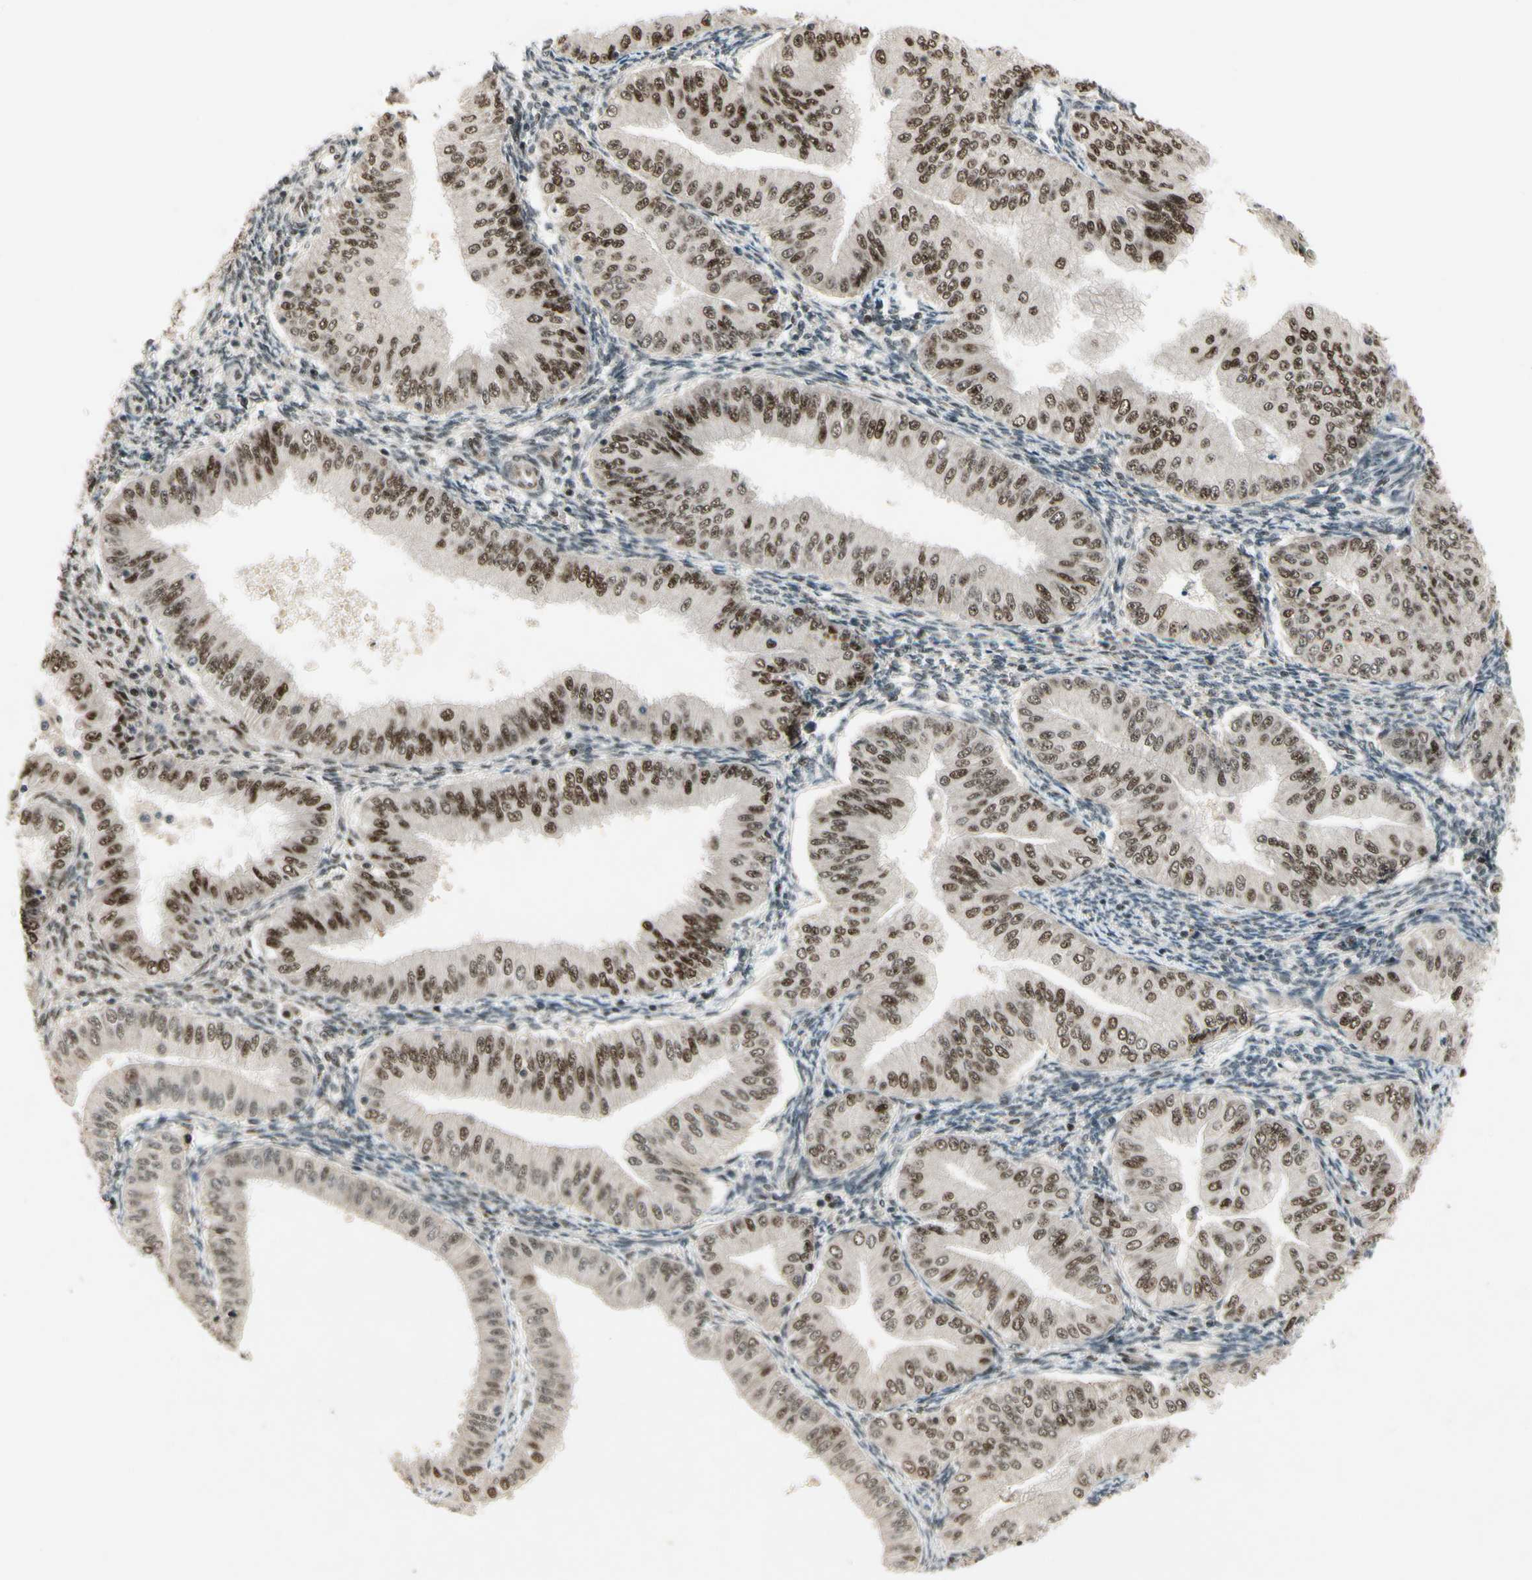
{"staining": {"intensity": "strong", "quantity": ">75%", "location": "nuclear"}, "tissue": "endometrial cancer", "cell_type": "Tumor cells", "image_type": "cancer", "snomed": [{"axis": "morphology", "description": "Normal tissue, NOS"}, {"axis": "morphology", "description": "Adenocarcinoma, NOS"}, {"axis": "topography", "description": "Endometrium"}], "caption": "Immunohistochemical staining of human endometrial adenocarcinoma exhibits strong nuclear protein positivity in approximately >75% of tumor cells.", "gene": "CDK11A", "patient": {"sex": "female", "age": 53}}